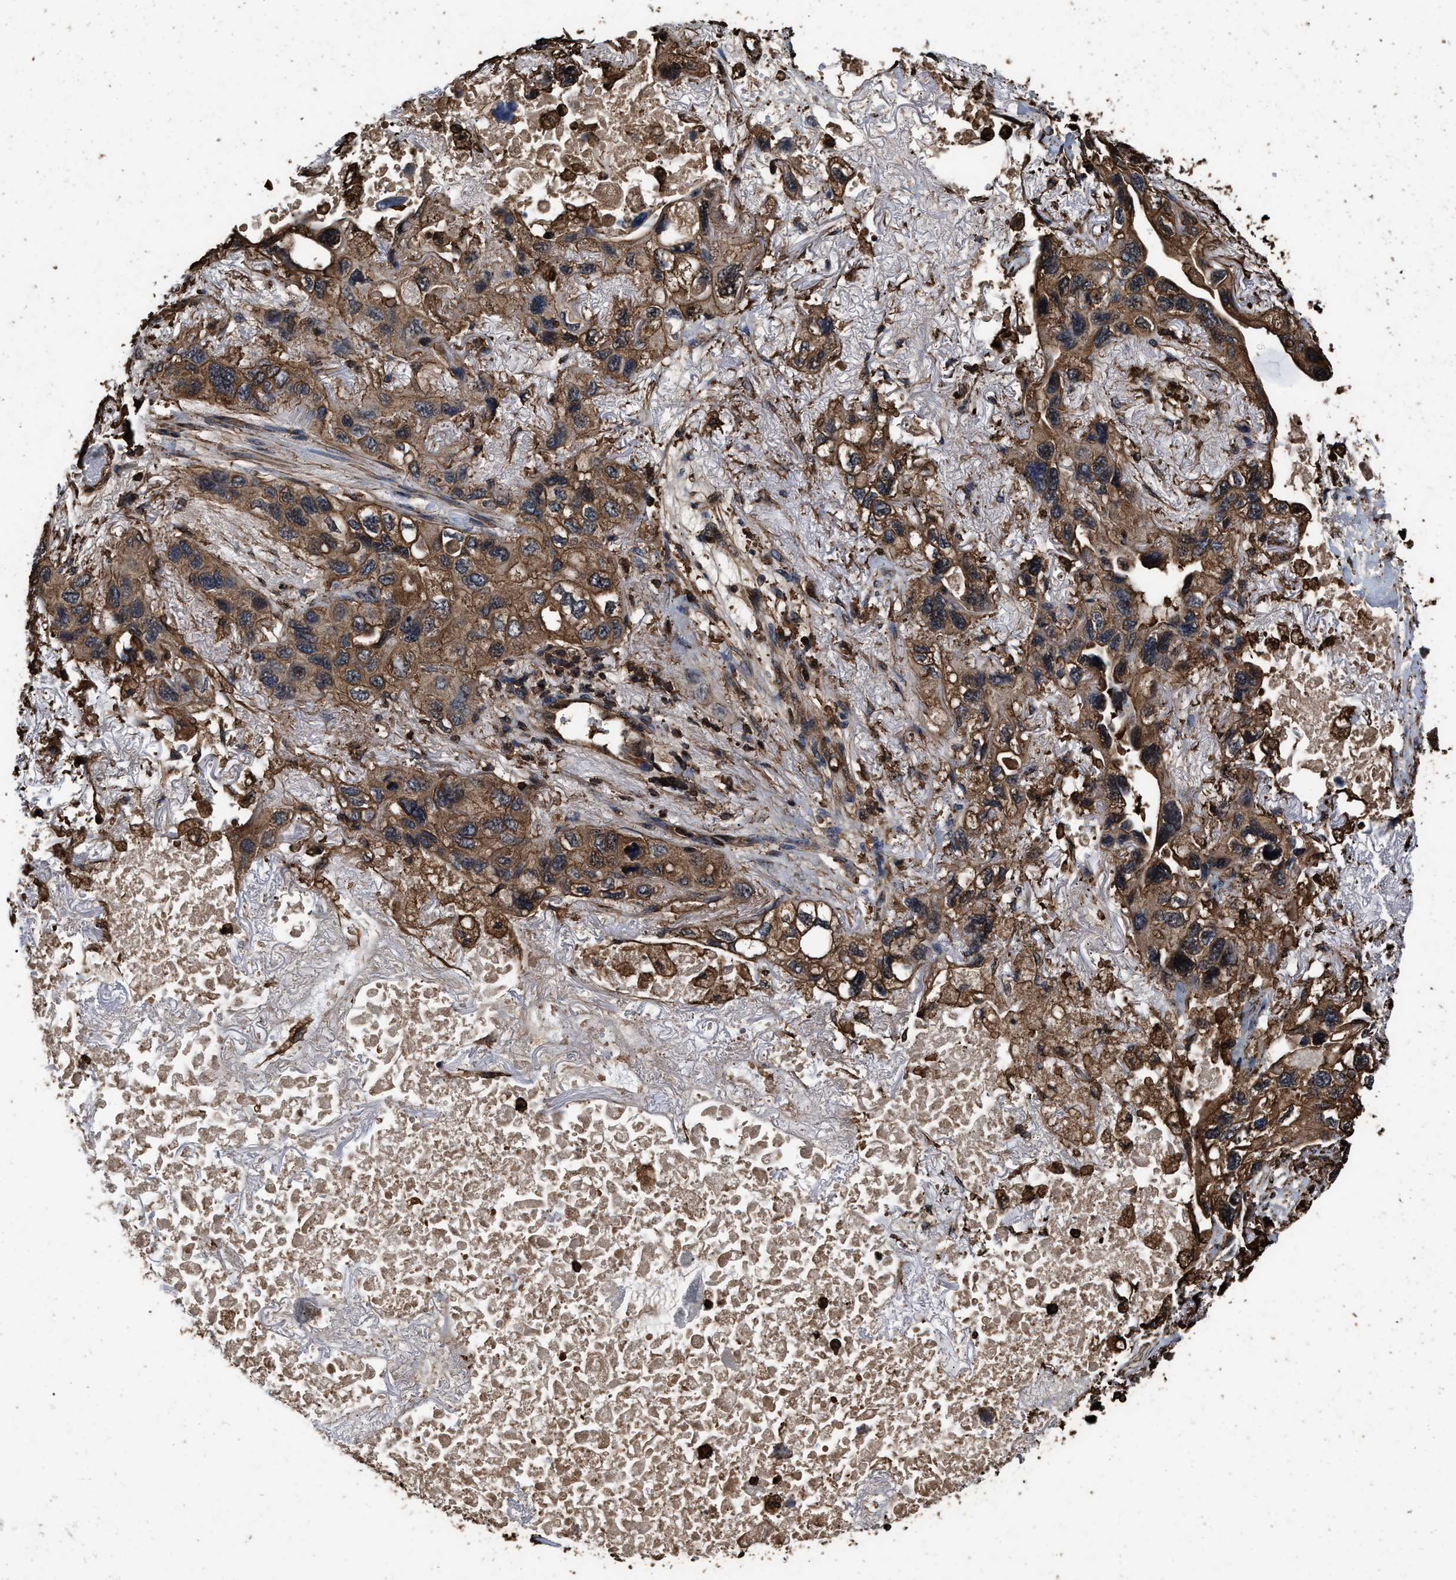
{"staining": {"intensity": "strong", "quantity": ">75%", "location": "cytoplasmic/membranous"}, "tissue": "lung cancer", "cell_type": "Tumor cells", "image_type": "cancer", "snomed": [{"axis": "morphology", "description": "Squamous cell carcinoma, NOS"}, {"axis": "topography", "description": "Lung"}], "caption": "High-magnification brightfield microscopy of lung cancer stained with DAB (3,3'-diaminobenzidine) (brown) and counterstained with hematoxylin (blue). tumor cells exhibit strong cytoplasmic/membranous expression is appreciated in approximately>75% of cells.", "gene": "KBTBD2", "patient": {"sex": "female", "age": 73}}